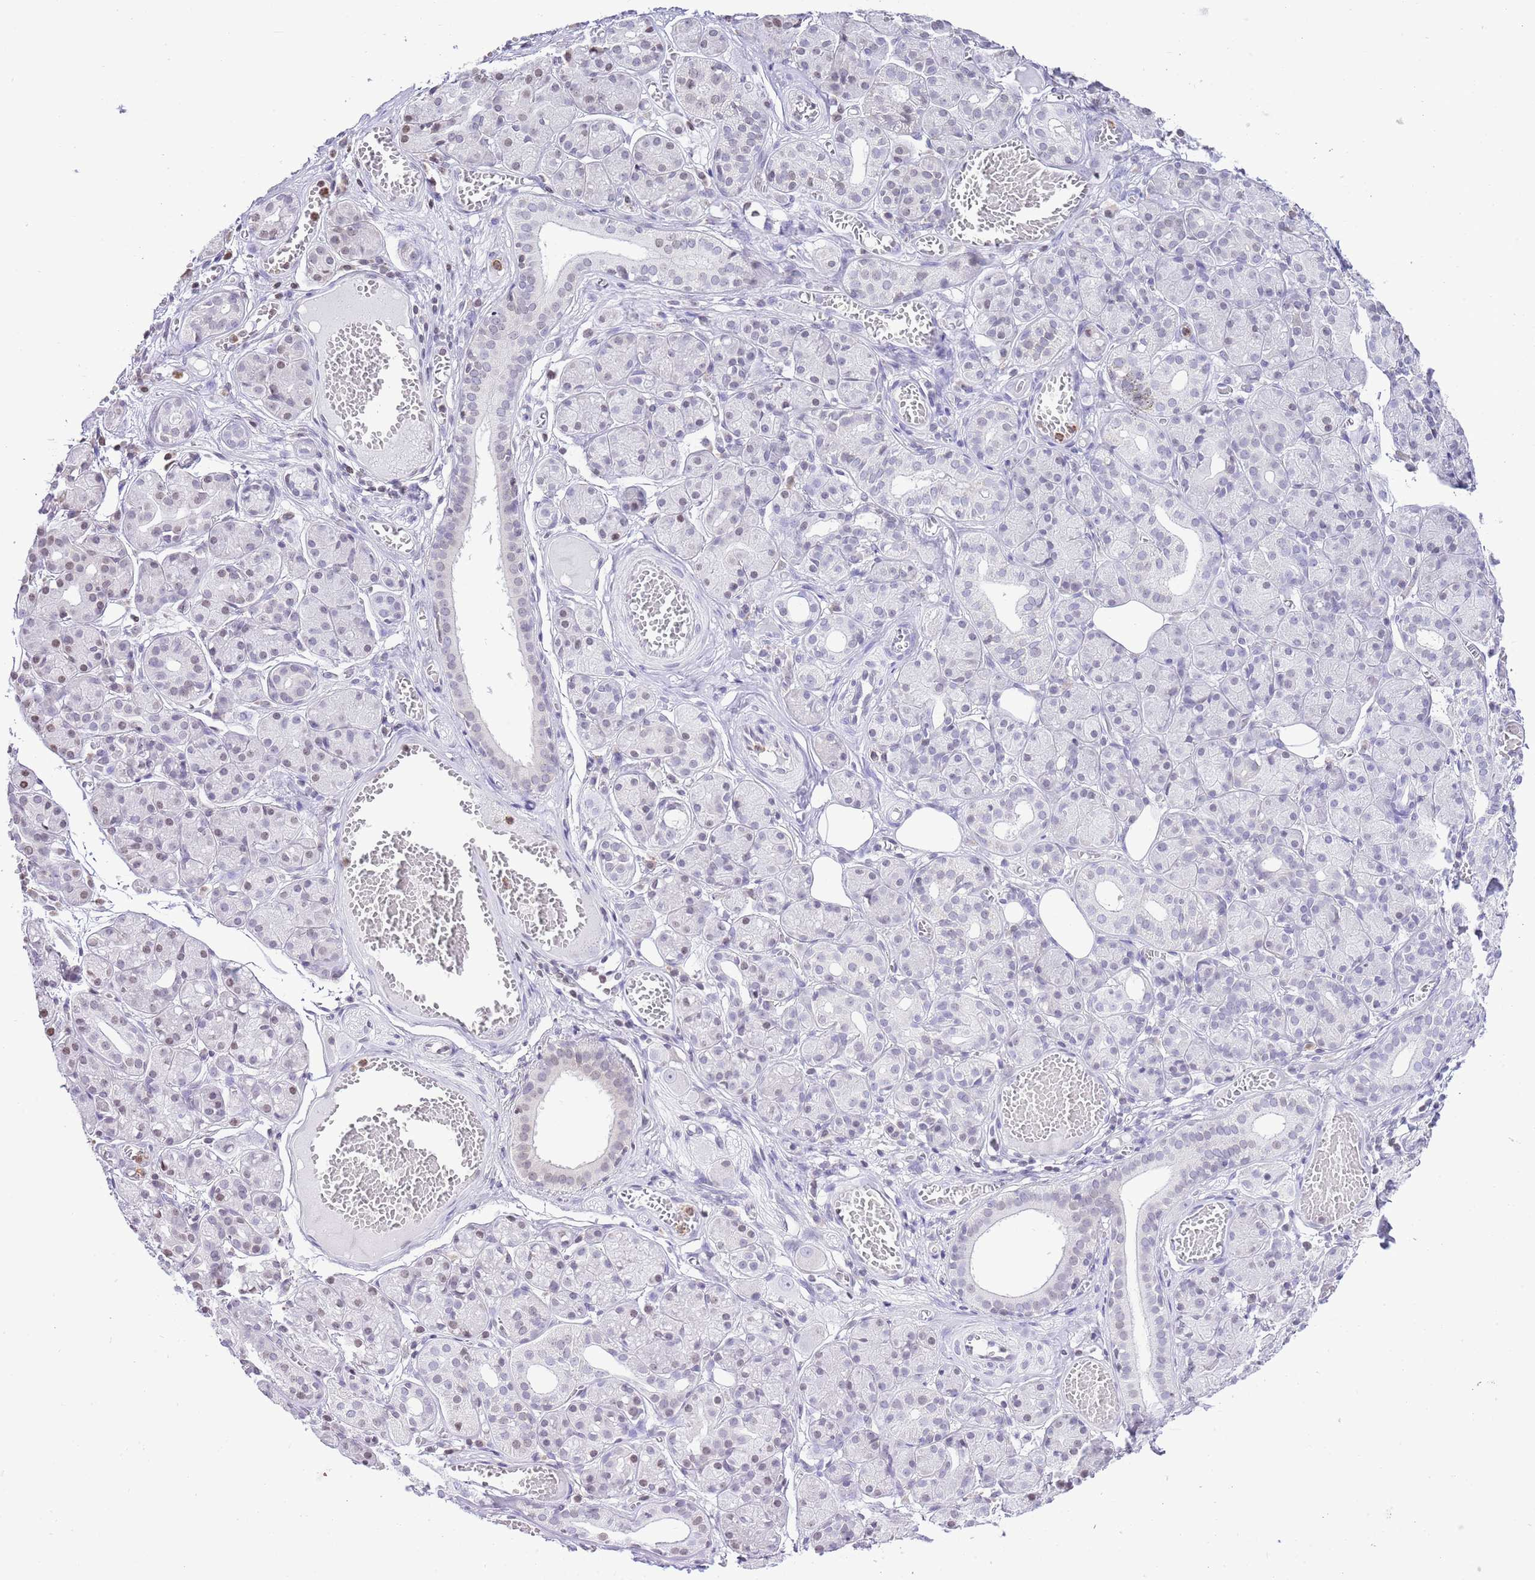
{"staining": {"intensity": "weak", "quantity": "<25%", "location": "nuclear"}, "tissue": "salivary gland", "cell_type": "Glandular cells", "image_type": "normal", "snomed": [{"axis": "morphology", "description": "Normal tissue, NOS"}, {"axis": "topography", "description": "Salivary gland"}], "caption": "IHC of normal human salivary gland shows no staining in glandular cells. Brightfield microscopy of immunohistochemistry (IHC) stained with DAB (brown) and hematoxylin (blue), captured at high magnification.", "gene": "PRR15", "patient": {"sex": "male", "age": 63}}